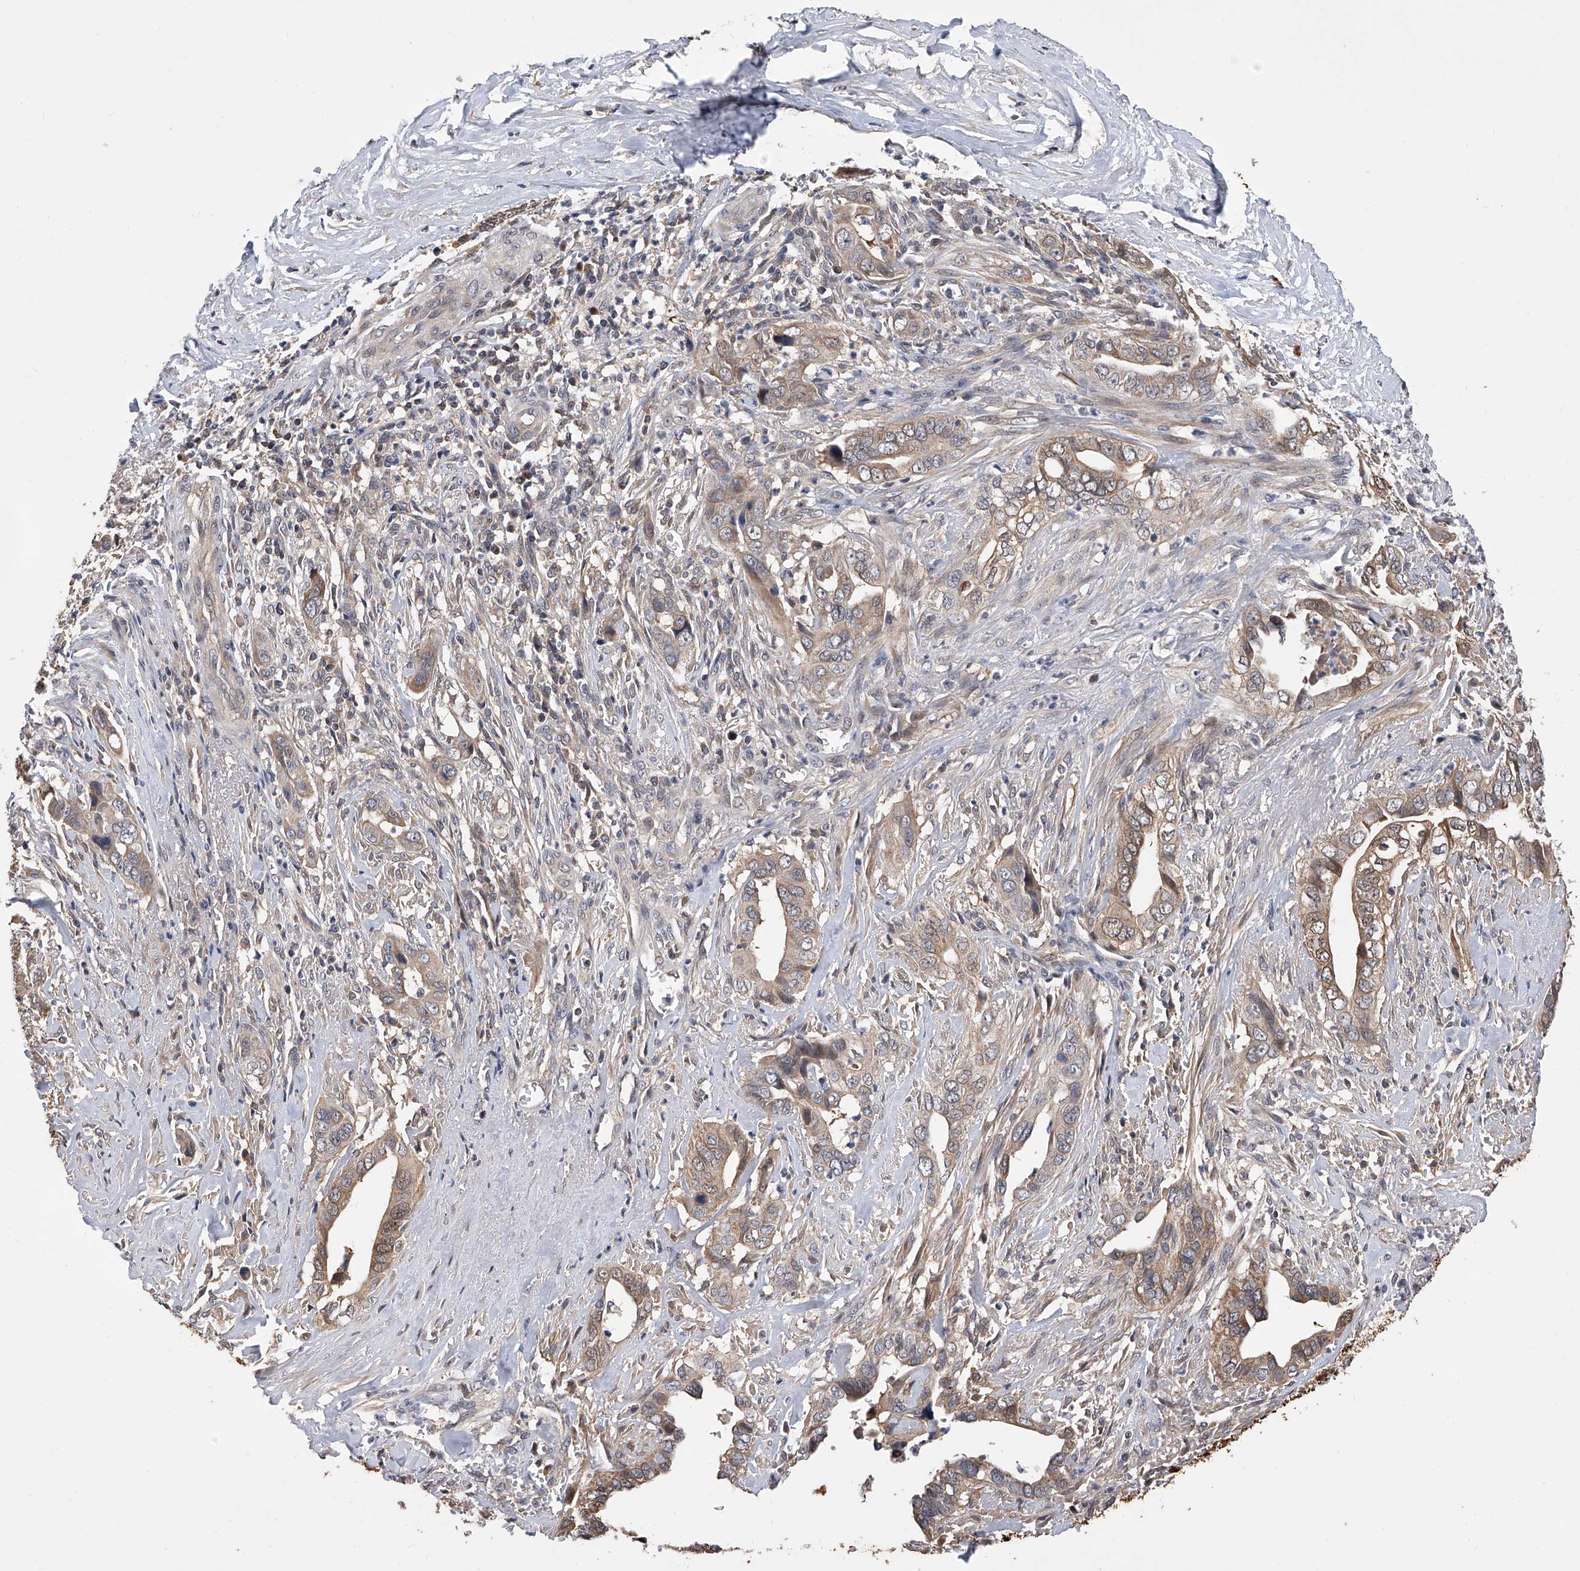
{"staining": {"intensity": "moderate", "quantity": ">75%", "location": "cytoplasmic/membranous"}, "tissue": "liver cancer", "cell_type": "Tumor cells", "image_type": "cancer", "snomed": [{"axis": "morphology", "description": "Cholangiocarcinoma"}, {"axis": "topography", "description": "Liver"}], "caption": "A micrograph showing moderate cytoplasmic/membranous positivity in about >75% of tumor cells in liver cancer (cholangiocarcinoma), as visualized by brown immunohistochemical staining.", "gene": "GMDS", "patient": {"sex": "female", "age": 79}}